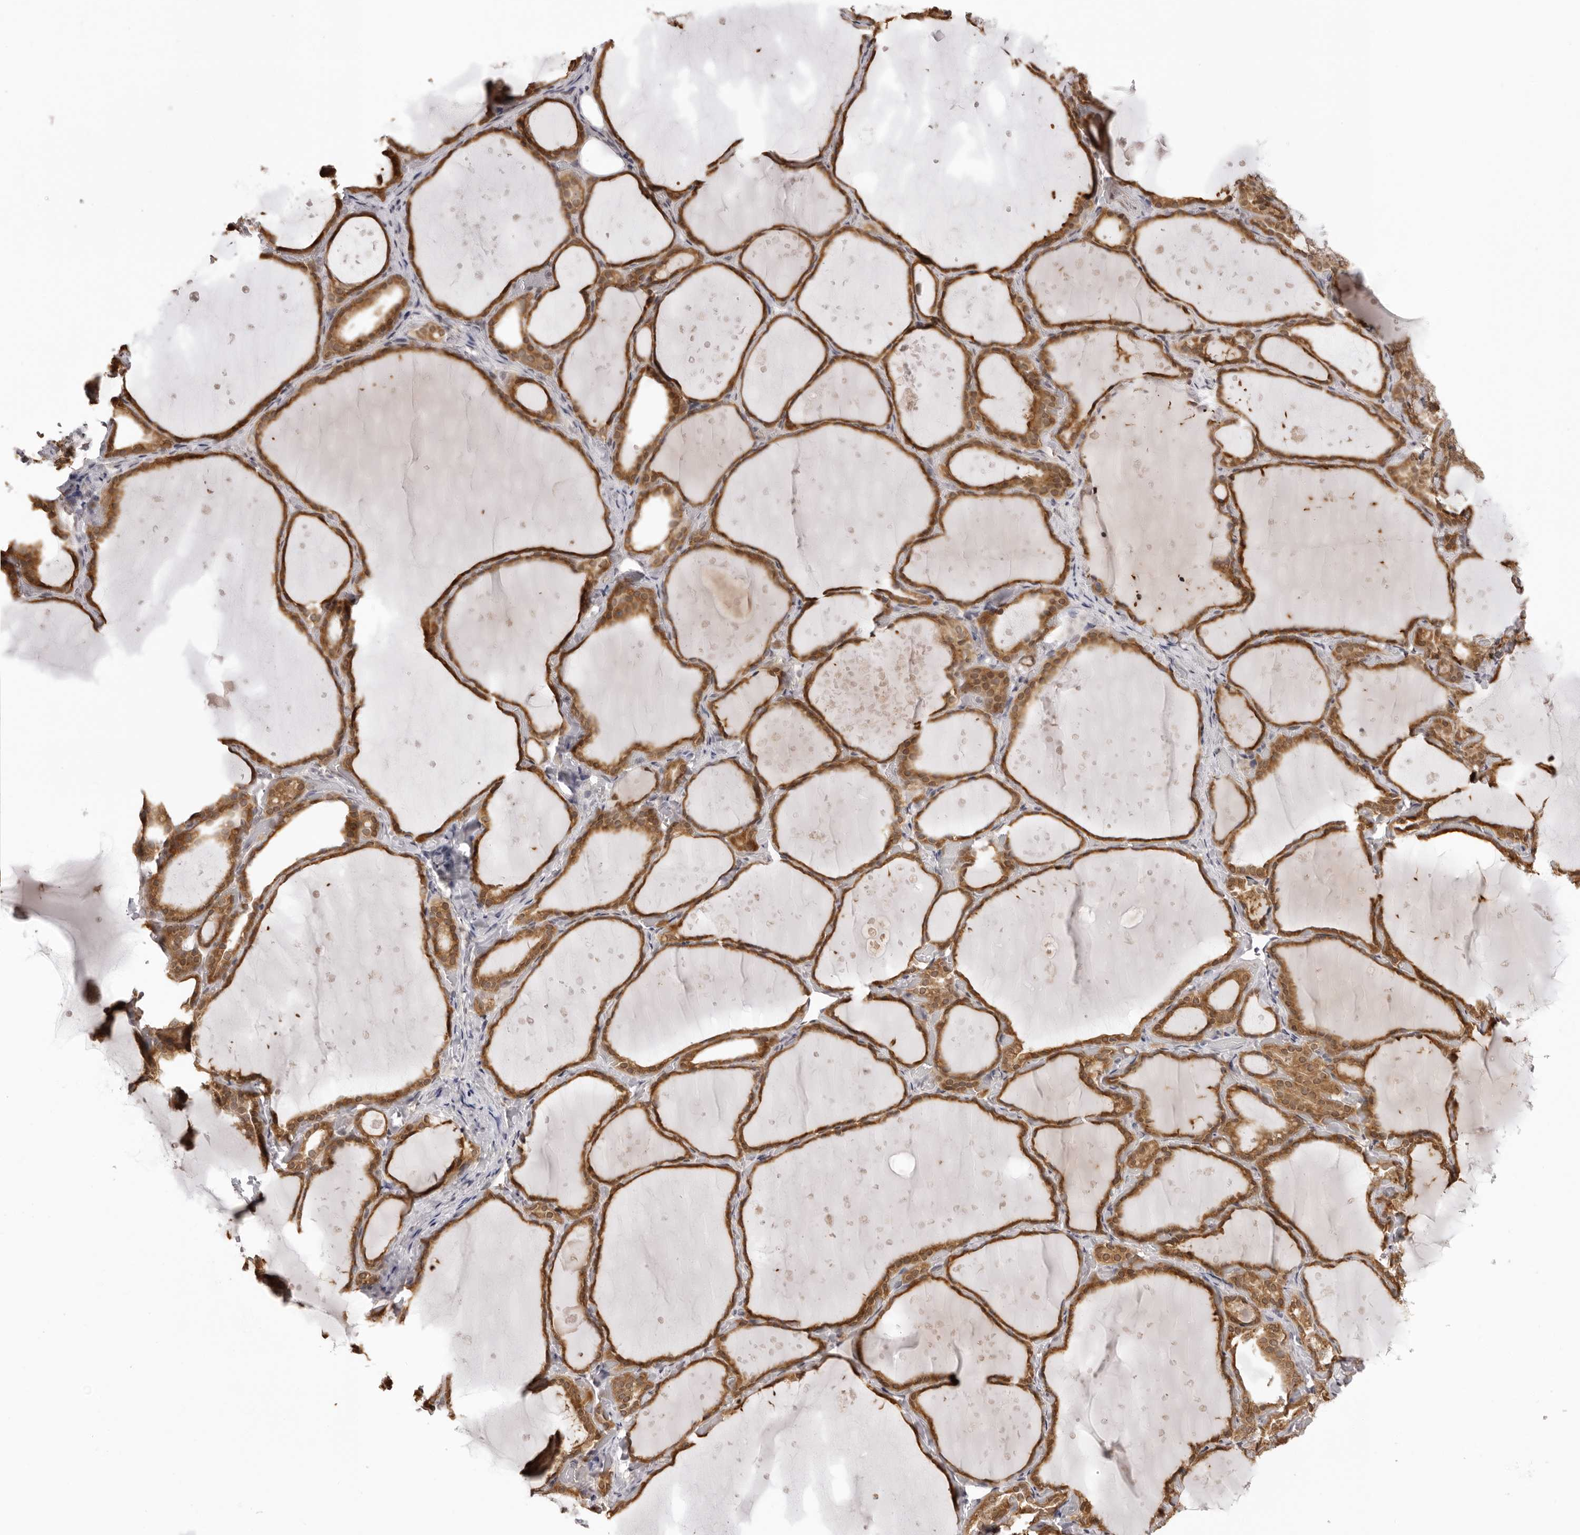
{"staining": {"intensity": "moderate", "quantity": ">75%", "location": "cytoplasmic/membranous"}, "tissue": "thyroid gland", "cell_type": "Glandular cells", "image_type": "normal", "snomed": [{"axis": "morphology", "description": "Normal tissue, NOS"}, {"axis": "topography", "description": "Thyroid gland"}], "caption": "Benign thyroid gland shows moderate cytoplasmic/membranous expression in about >75% of glandular cells.", "gene": "ZC3H11A", "patient": {"sex": "female", "age": 44}}